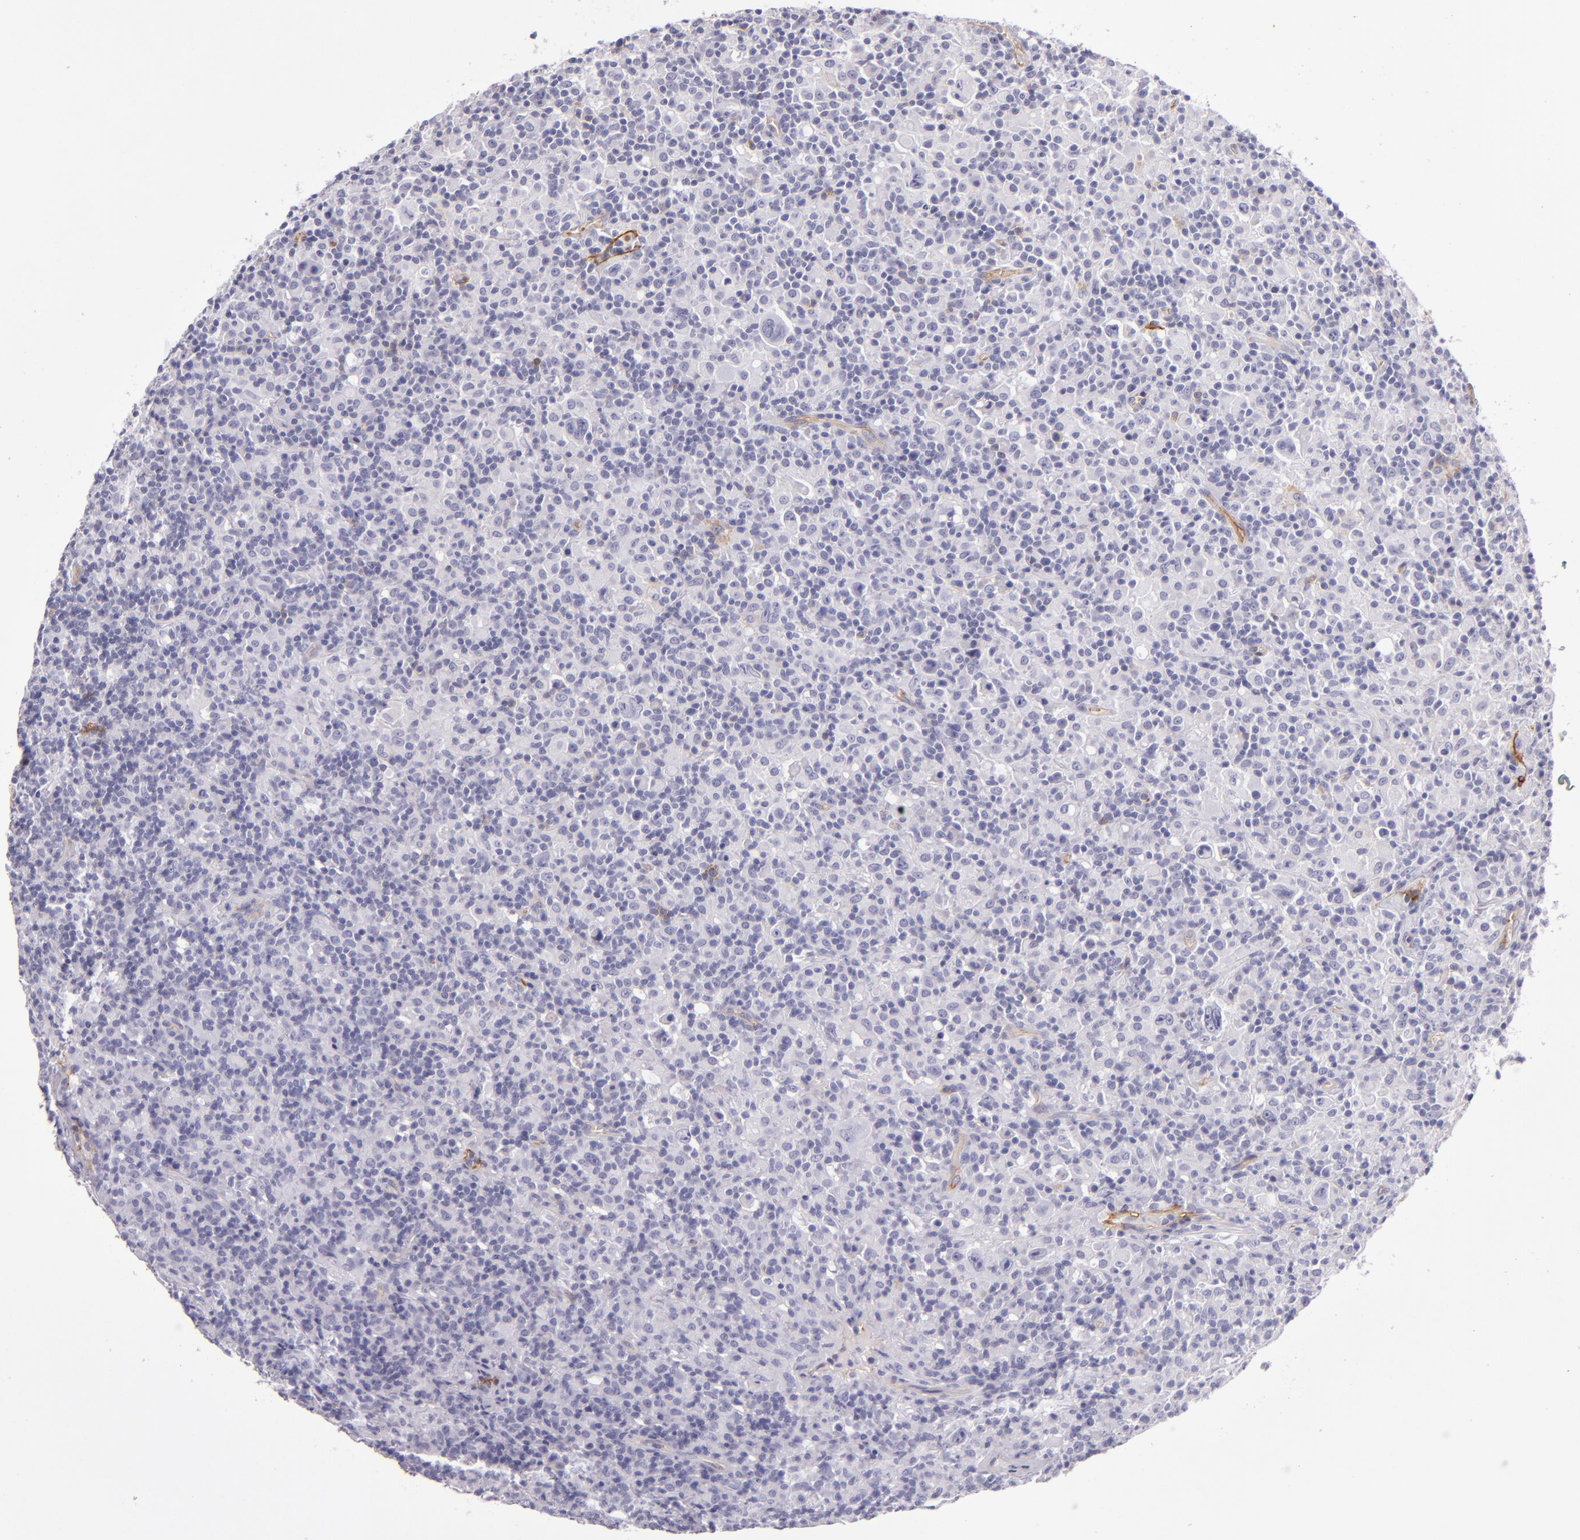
{"staining": {"intensity": "negative", "quantity": "none", "location": "none"}, "tissue": "lymphoma", "cell_type": "Tumor cells", "image_type": "cancer", "snomed": [{"axis": "morphology", "description": "Hodgkin's disease, NOS"}, {"axis": "topography", "description": "Lymph node"}], "caption": "Protein analysis of lymphoma reveals no significant expression in tumor cells.", "gene": "CD9", "patient": {"sex": "male", "age": 46}}